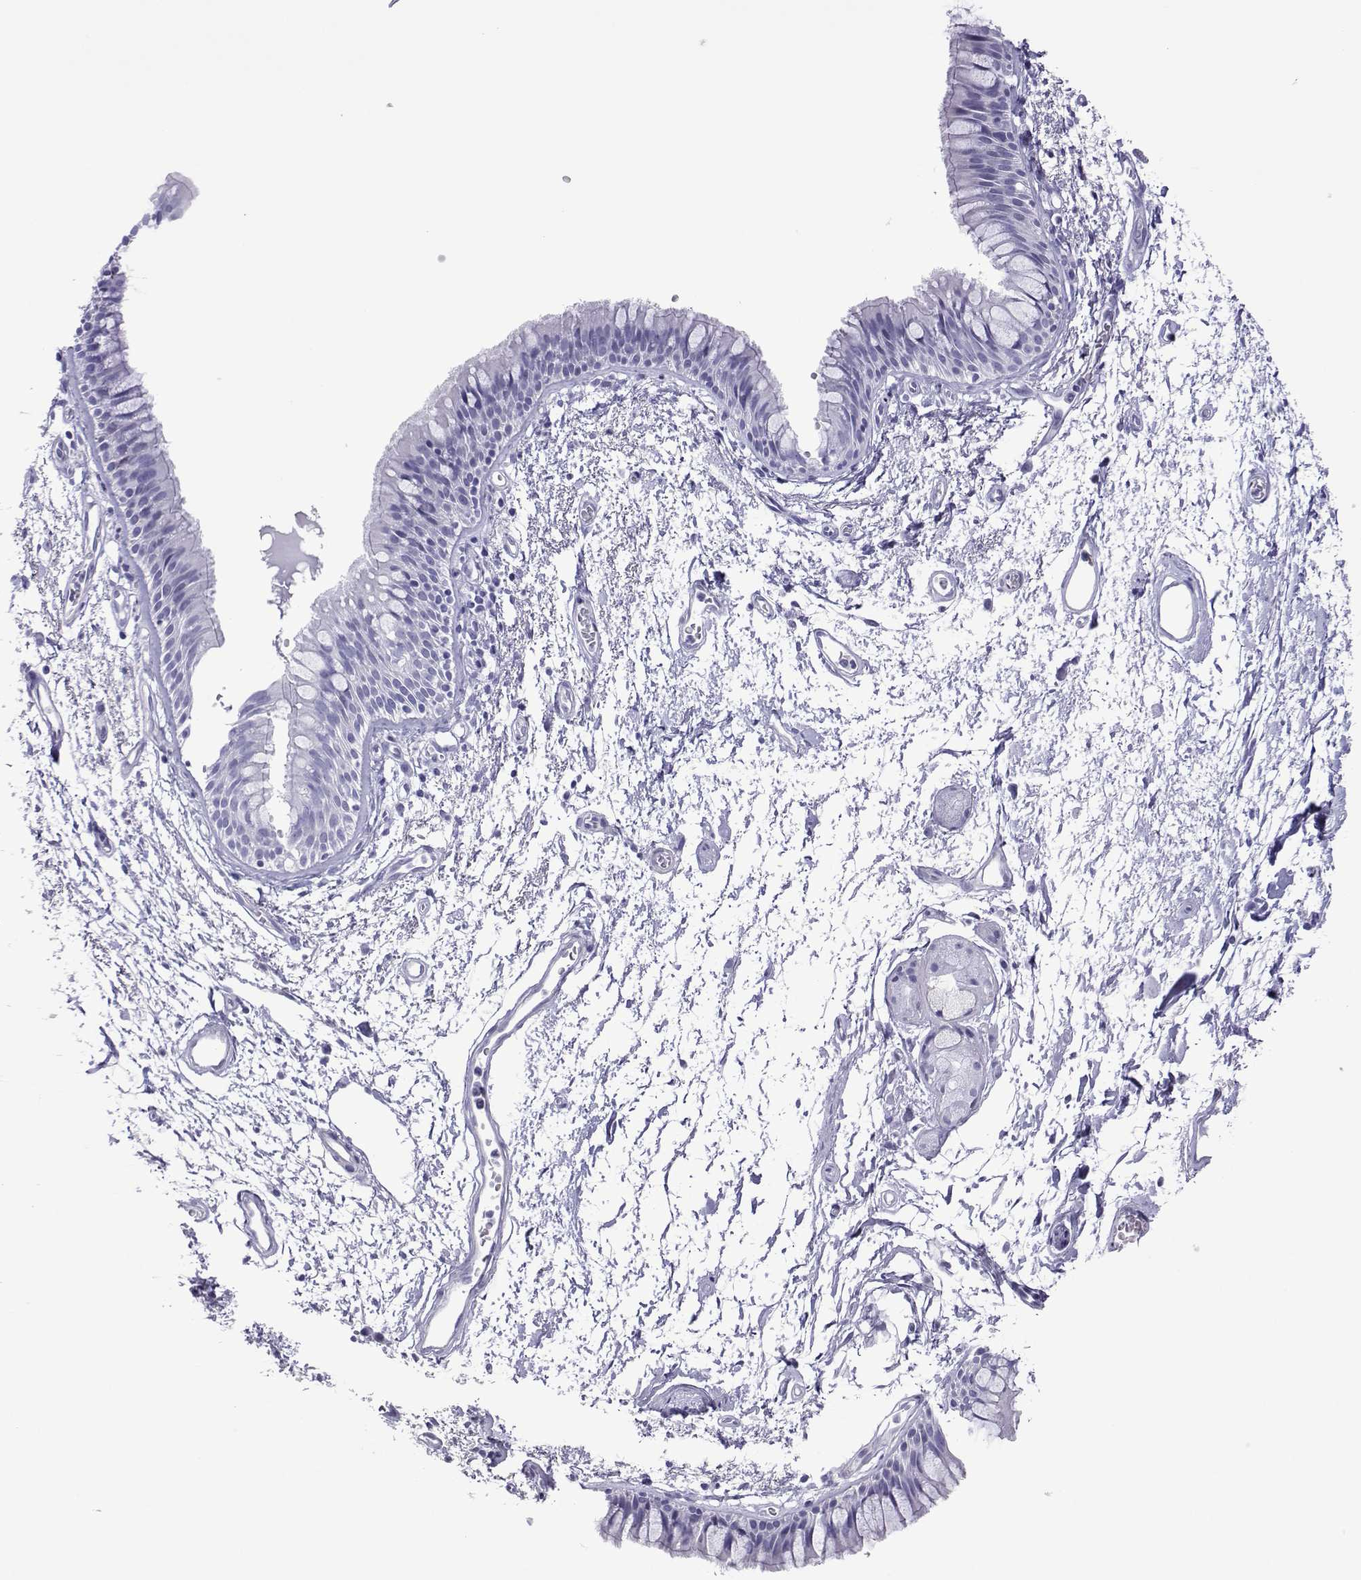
{"staining": {"intensity": "negative", "quantity": "none", "location": "none"}, "tissue": "bronchus", "cell_type": "Respiratory epithelial cells", "image_type": "normal", "snomed": [{"axis": "morphology", "description": "Normal tissue, NOS"}, {"axis": "topography", "description": "Cartilage tissue"}, {"axis": "topography", "description": "Bronchus"}], "caption": "This is a image of immunohistochemistry staining of normal bronchus, which shows no staining in respiratory epithelial cells.", "gene": "SPANXA1", "patient": {"sex": "male", "age": 66}}